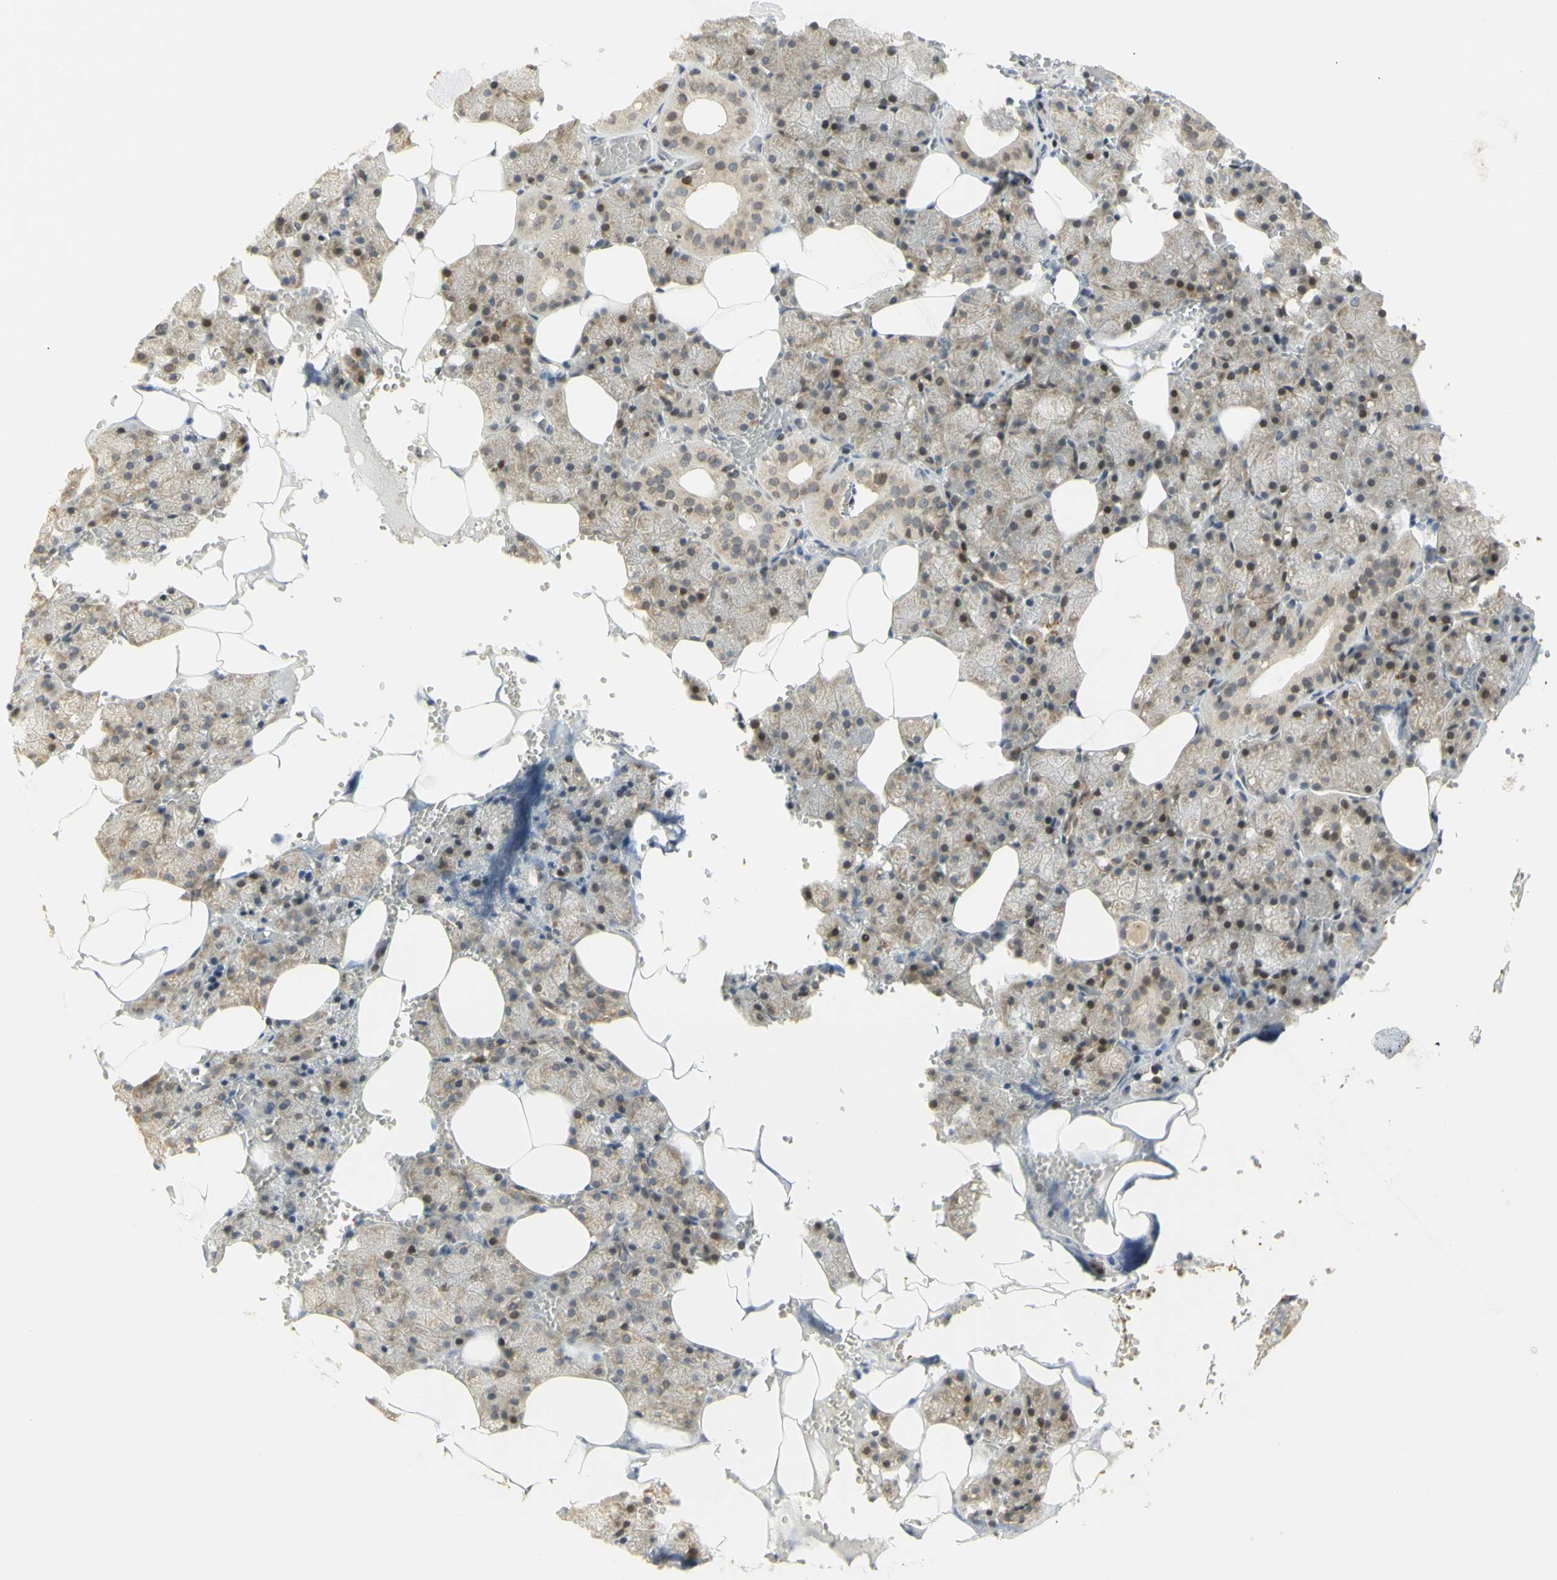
{"staining": {"intensity": "moderate", "quantity": ">75%", "location": "cytoplasmic/membranous"}, "tissue": "salivary gland", "cell_type": "Glandular cells", "image_type": "normal", "snomed": [{"axis": "morphology", "description": "Normal tissue, NOS"}, {"axis": "topography", "description": "Salivary gland"}], "caption": "IHC photomicrograph of benign human salivary gland stained for a protein (brown), which shows medium levels of moderate cytoplasmic/membranous staining in approximately >75% of glandular cells.", "gene": "KIF11", "patient": {"sex": "male", "age": 62}}